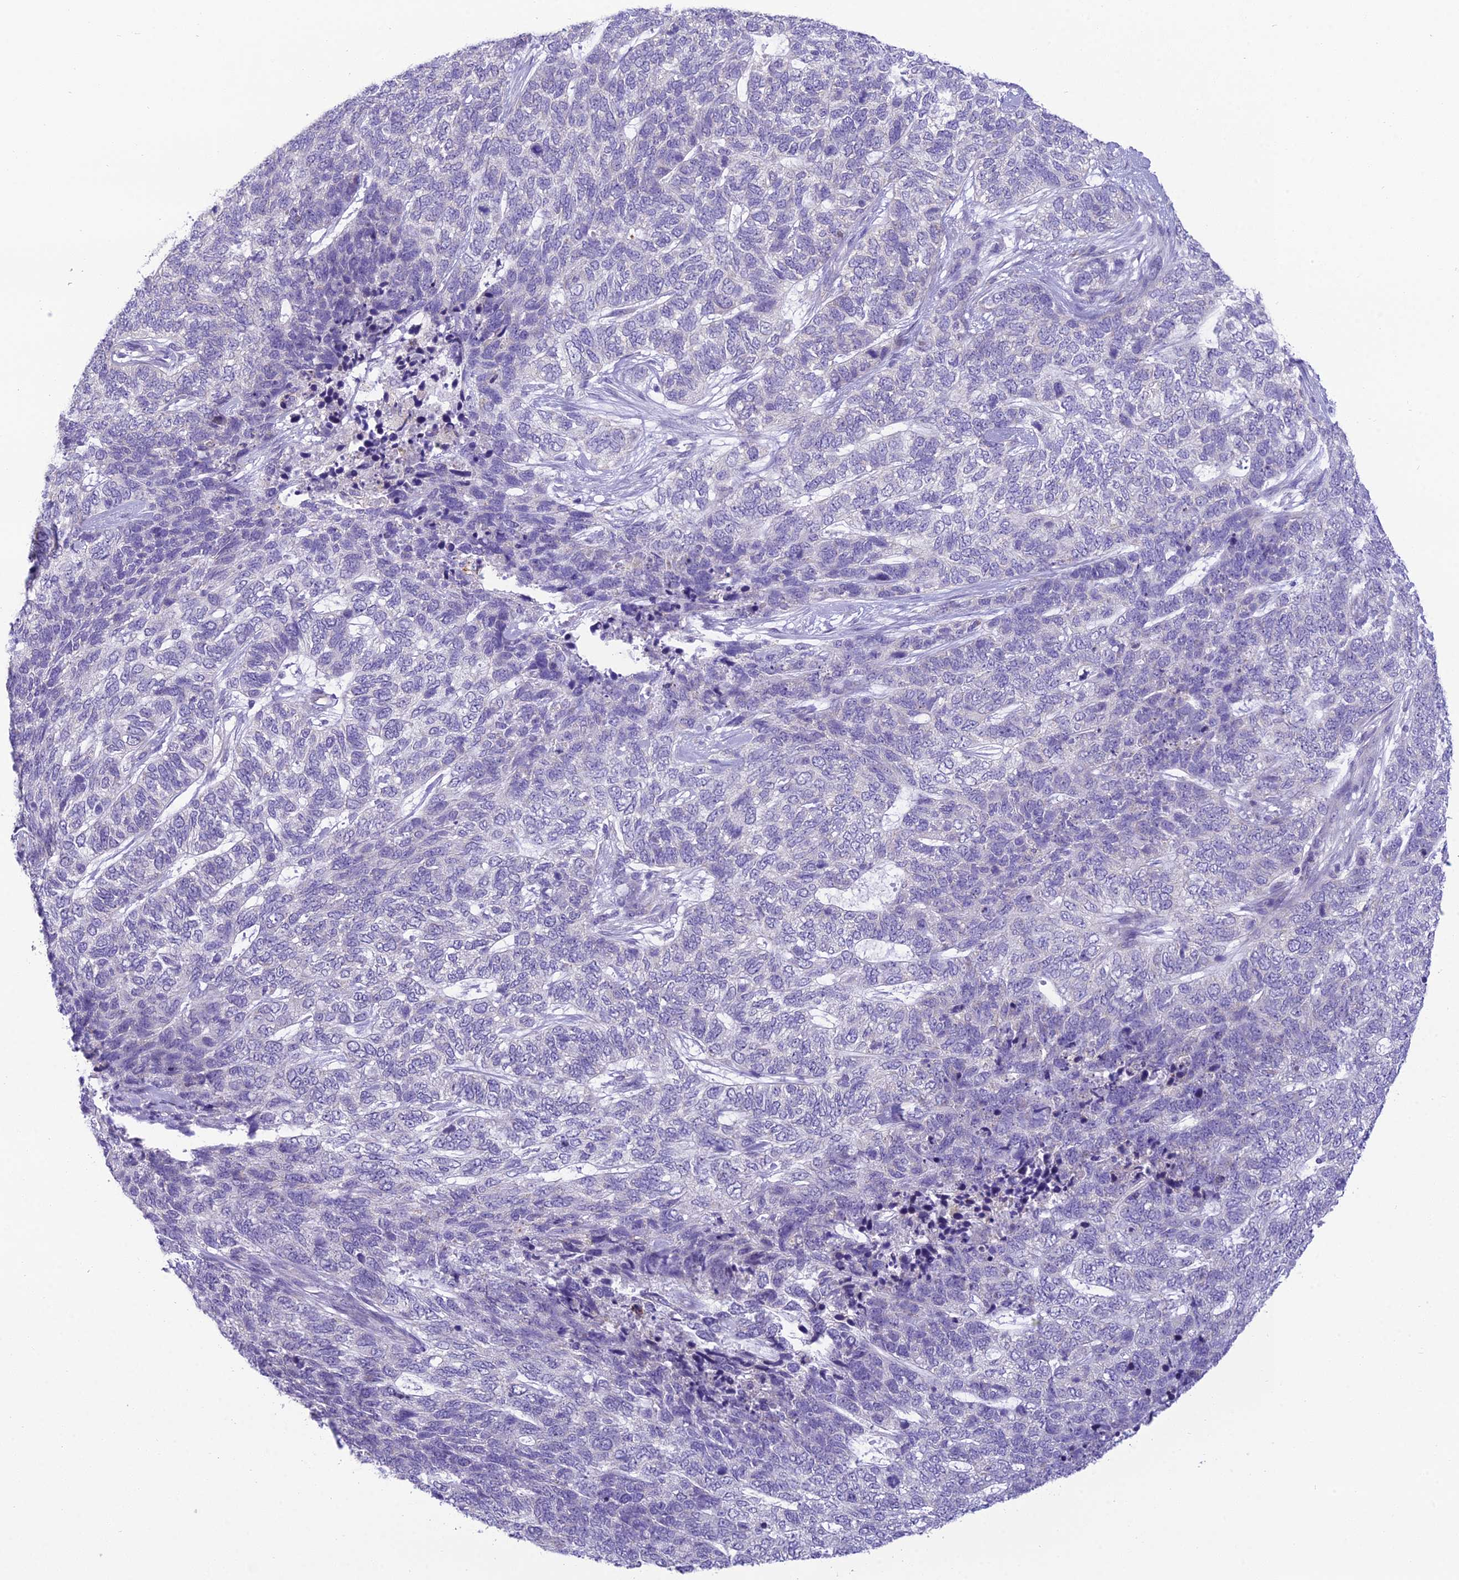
{"staining": {"intensity": "negative", "quantity": "none", "location": "none"}, "tissue": "skin cancer", "cell_type": "Tumor cells", "image_type": "cancer", "snomed": [{"axis": "morphology", "description": "Basal cell carcinoma"}, {"axis": "topography", "description": "Skin"}], "caption": "The image exhibits no significant positivity in tumor cells of skin cancer.", "gene": "MIIP", "patient": {"sex": "female", "age": 65}}